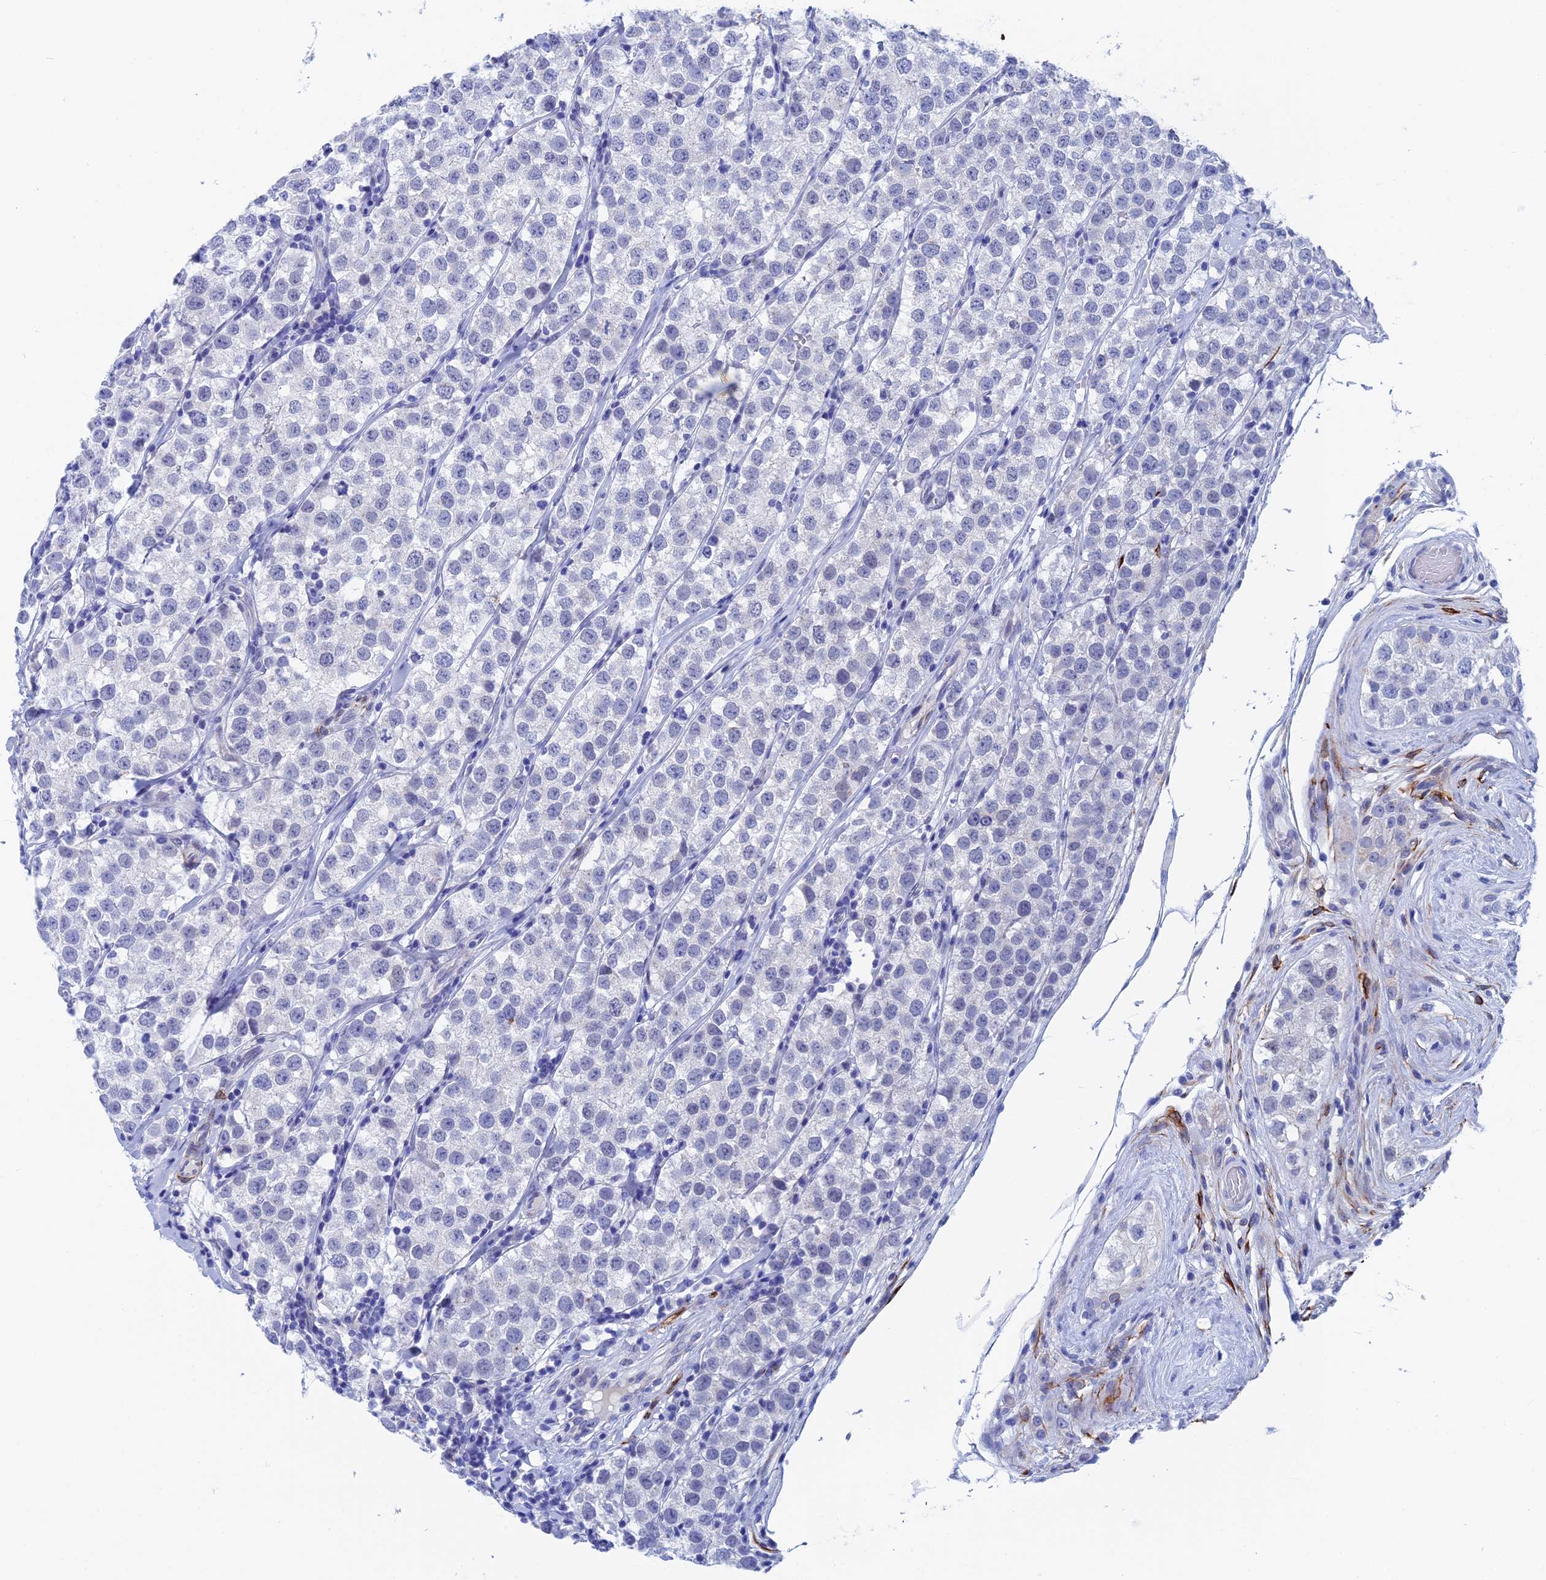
{"staining": {"intensity": "negative", "quantity": "none", "location": "none"}, "tissue": "testis cancer", "cell_type": "Tumor cells", "image_type": "cancer", "snomed": [{"axis": "morphology", "description": "Seminoma, NOS"}, {"axis": "topography", "description": "Testis"}], "caption": "High power microscopy micrograph of an immunohistochemistry (IHC) micrograph of testis cancer (seminoma), revealing no significant staining in tumor cells.", "gene": "WDR83", "patient": {"sex": "male", "age": 34}}